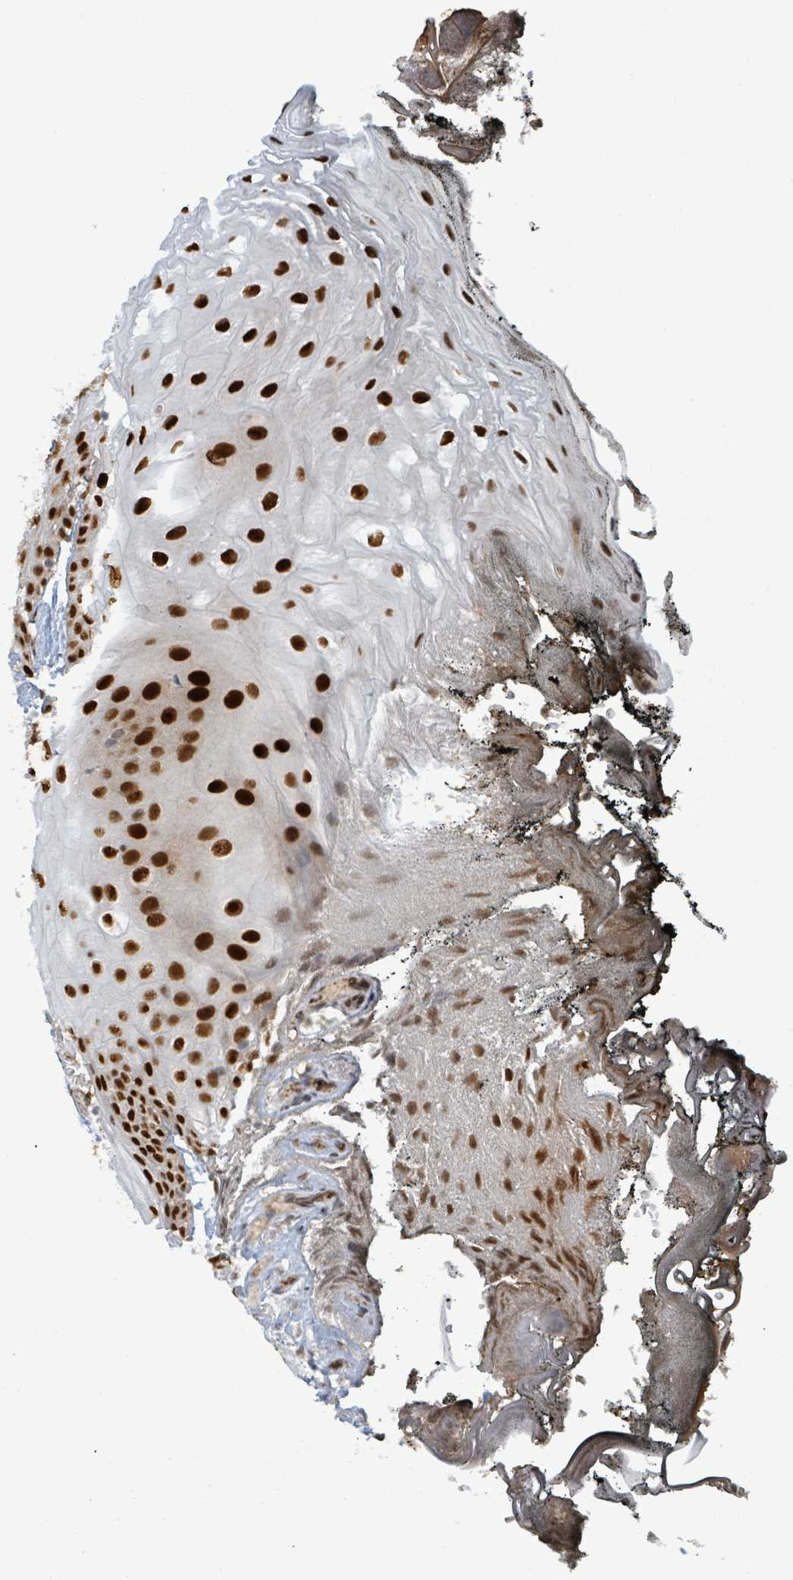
{"staining": {"intensity": "strong", "quantity": ">75%", "location": "nuclear"}, "tissue": "oral mucosa", "cell_type": "Squamous epithelial cells", "image_type": "normal", "snomed": [{"axis": "morphology", "description": "Normal tissue, NOS"}, {"axis": "morphology", "description": "Squamous cell carcinoma, NOS"}, {"axis": "topography", "description": "Oral tissue"}, {"axis": "topography", "description": "Head-Neck"}], "caption": "Immunohistochemical staining of unremarkable oral mucosa exhibits high levels of strong nuclear positivity in approximately >75% of squamous epithelial cells.", "gene": "KLF3", "patient": {"sex": "female", "age": 81}}